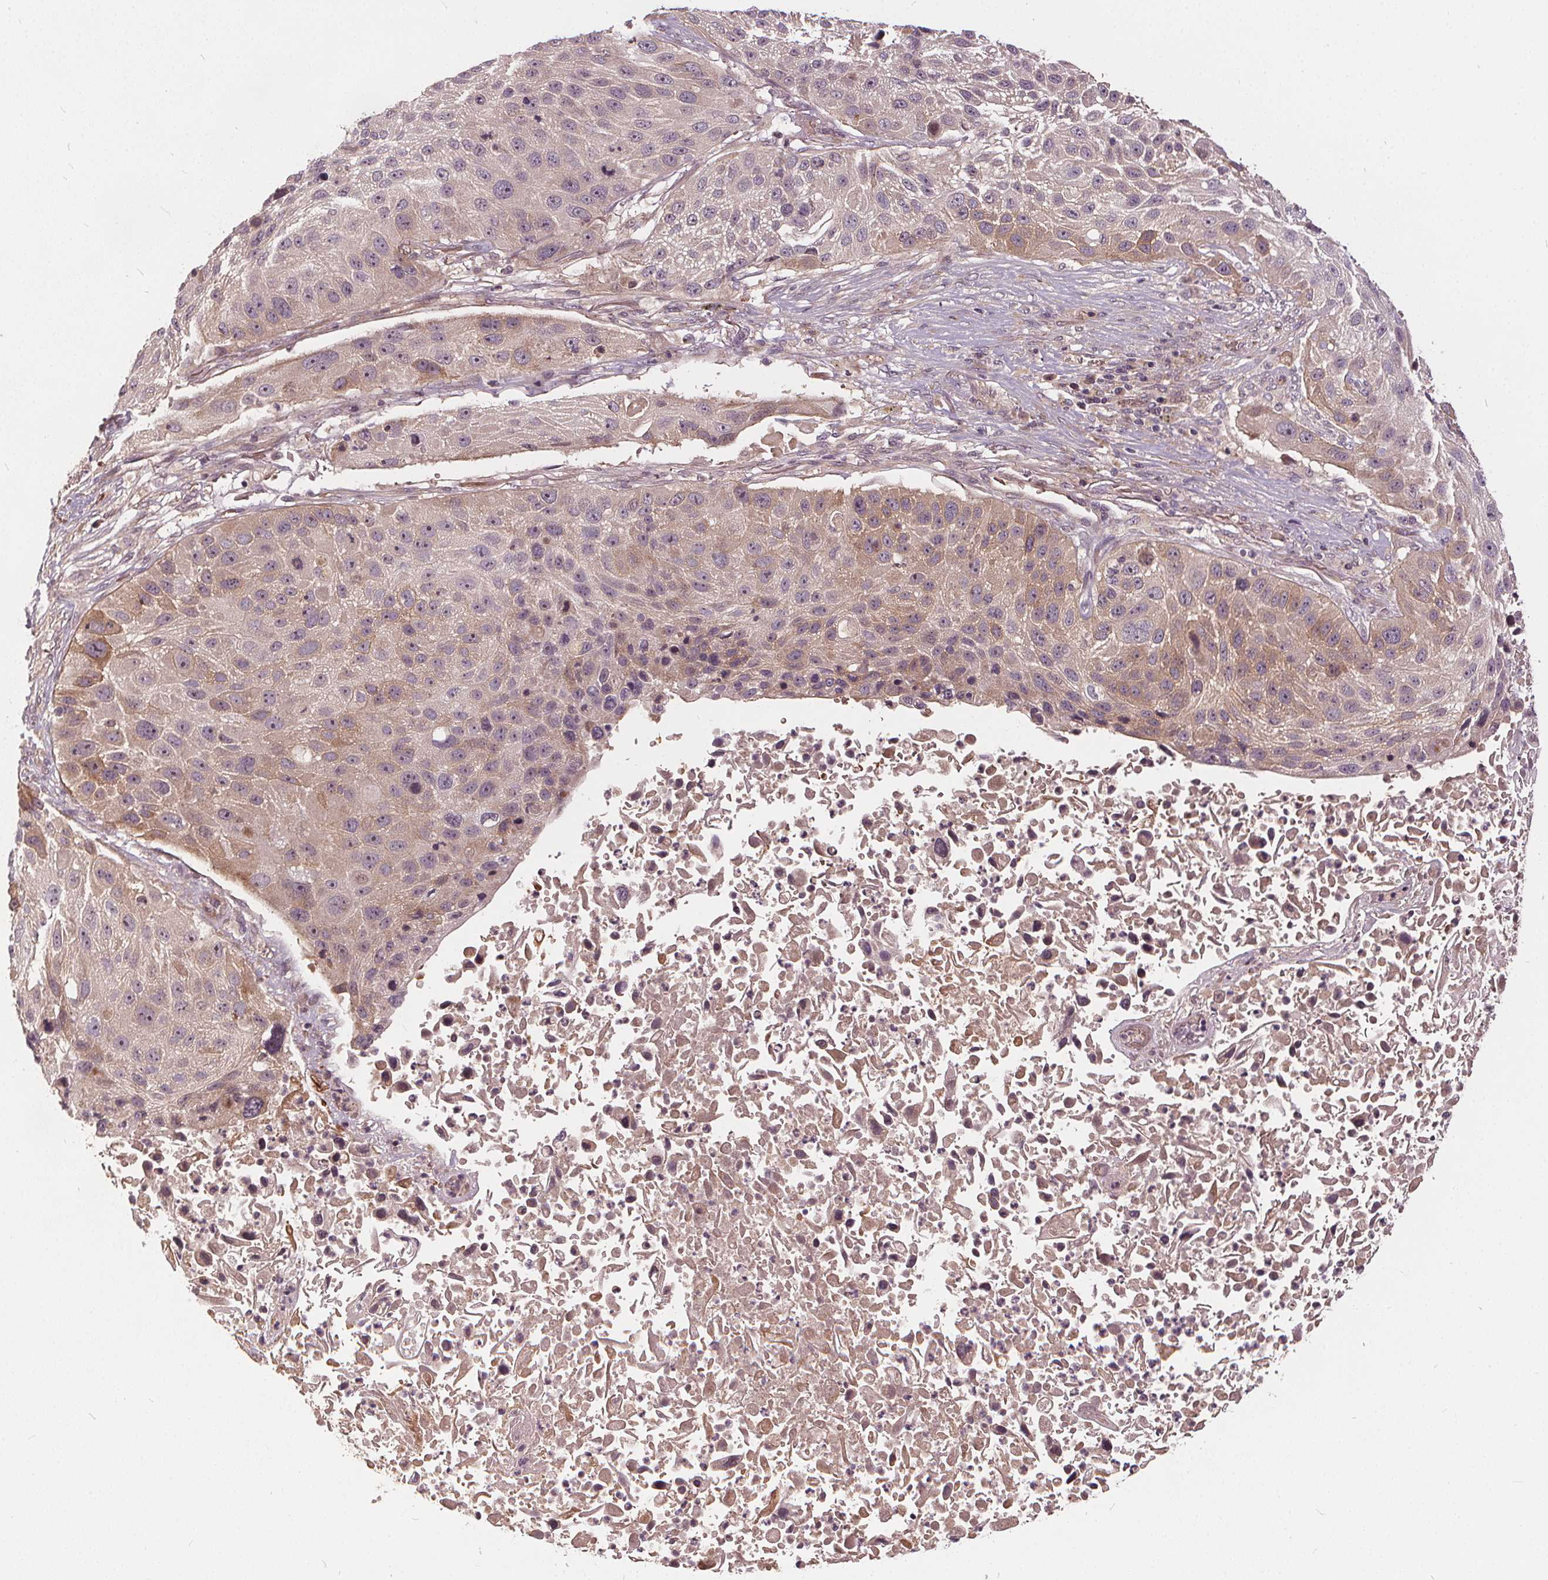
{"staining": {"intensity": "moderate", "quantity": "<25%", "location": "cytoplasmic/membranous,nuclear"}, "tissue": "lung cancer", "cell_type": "Tumor cells", "image_type": "cancer", "snomed": [{"axis": "morphology", "description": "Normal morphology"}, {"axis": "morphology", "description": "Squamous cell carcinoma, NOS"}, {"axis": "topography", "description": "Lymph node"}, {"axis": "topography", "description": "Lung"}], "caption": "This is an image of IHC staining of lung cancer (squamous cell carcinoma), which shows moderate staining in the cytoplasmic/membranous and nuclear of tumor cells.", "gene": "IPO13", "patient": {"sex": "male", "age": 67}}